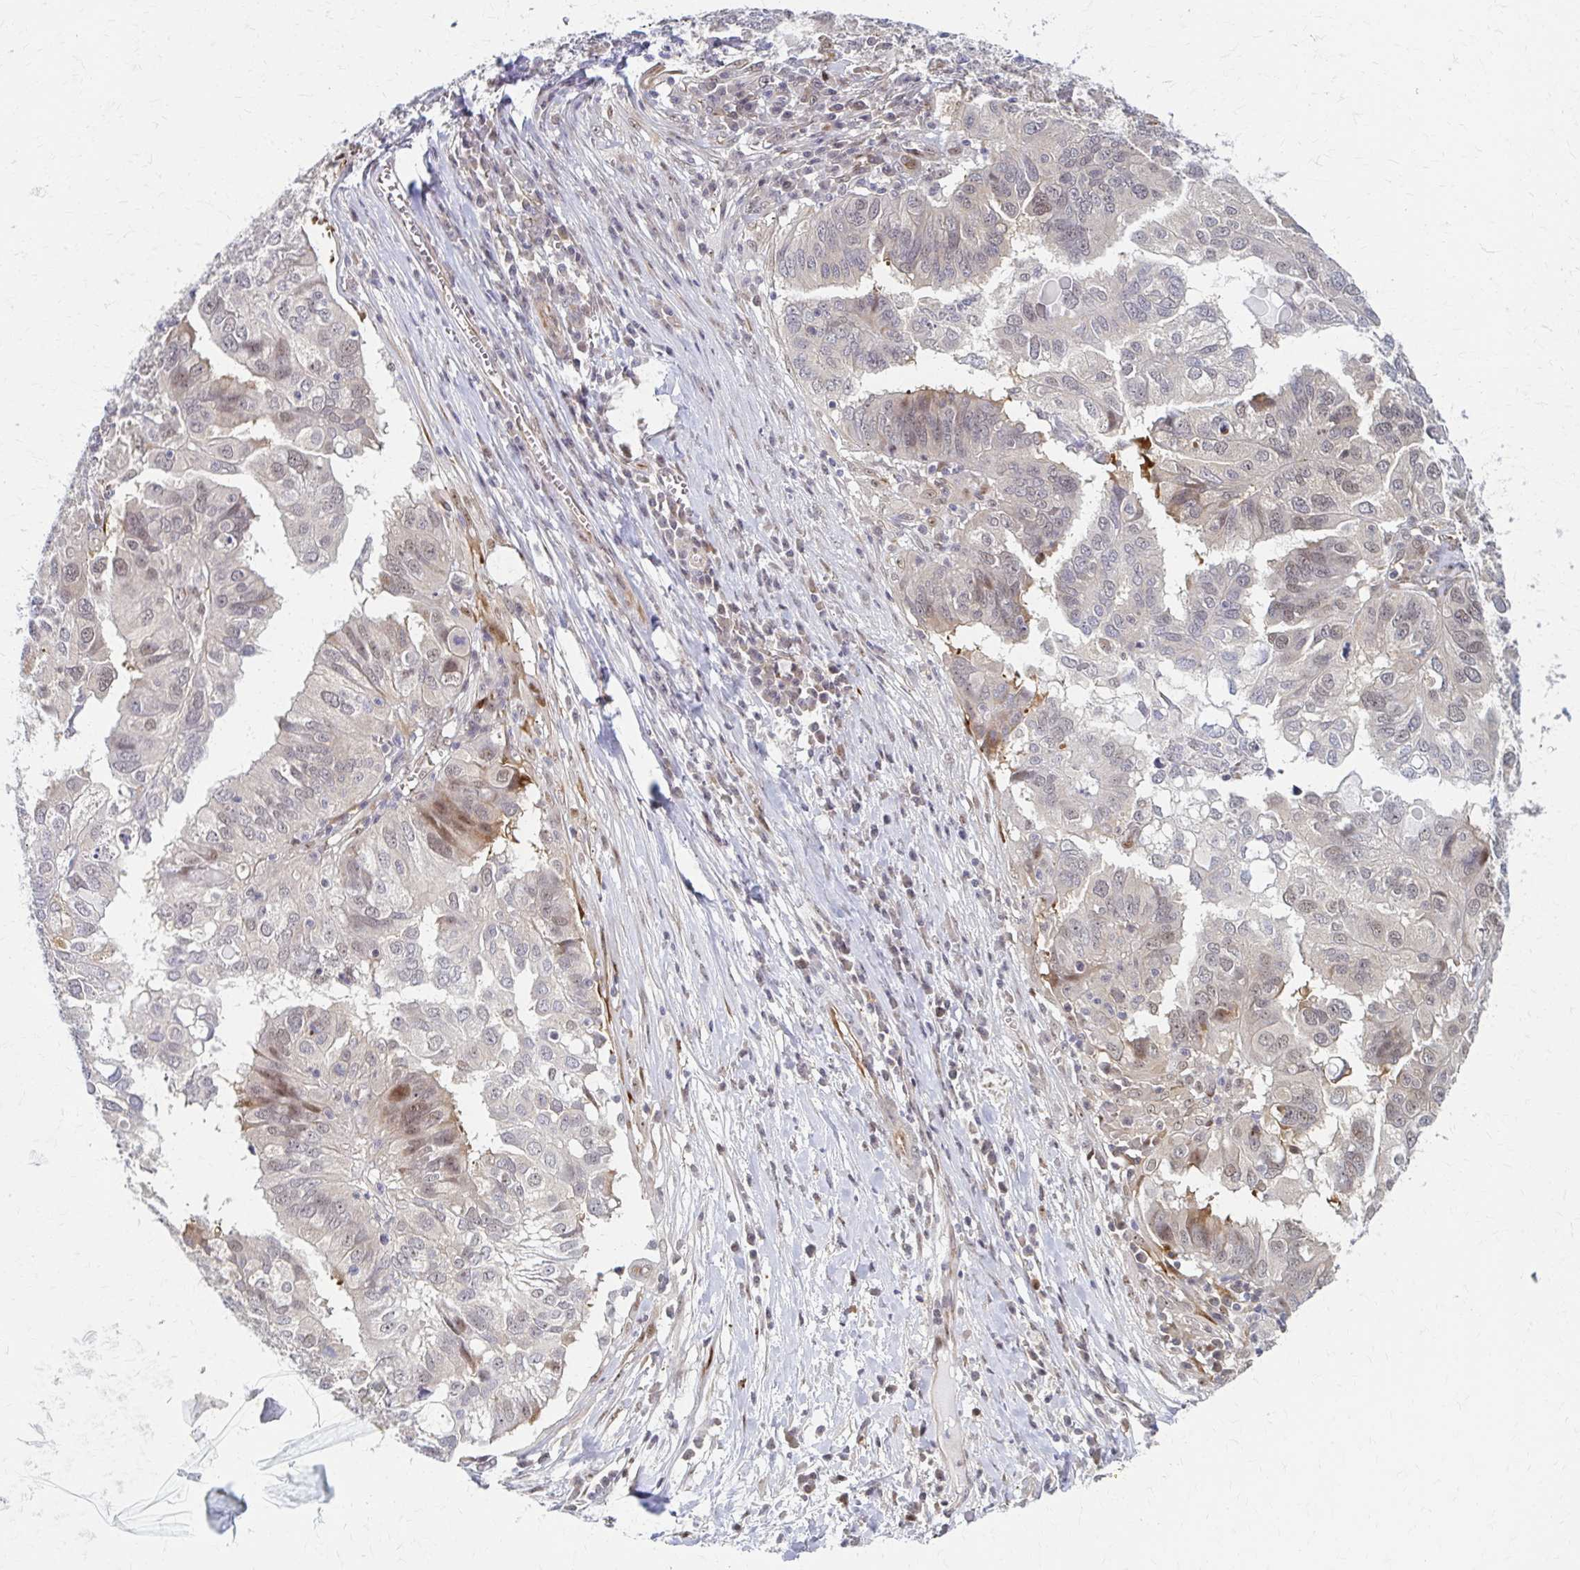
{"staining": {"intensity": "weak", "quantity": "25%-75%", "location": "nuclear"}, "tissue": "ovarian cancer", "cell_type": "Tumor cells", "image_type": "cancer", "snomed": [{"axis": "morphology", "description": "Cystadenocarcinoma, serous, NOS"}, {"axis": "topography", "description": "Ovary"}], "caption": "Human ovarian cancer stained with a brown dye reveals weak nuclear positive staining in about 25%-75% of tumor cells.", "gene": "PSMD7", "patient": {"sex": "female", "age": 79}}